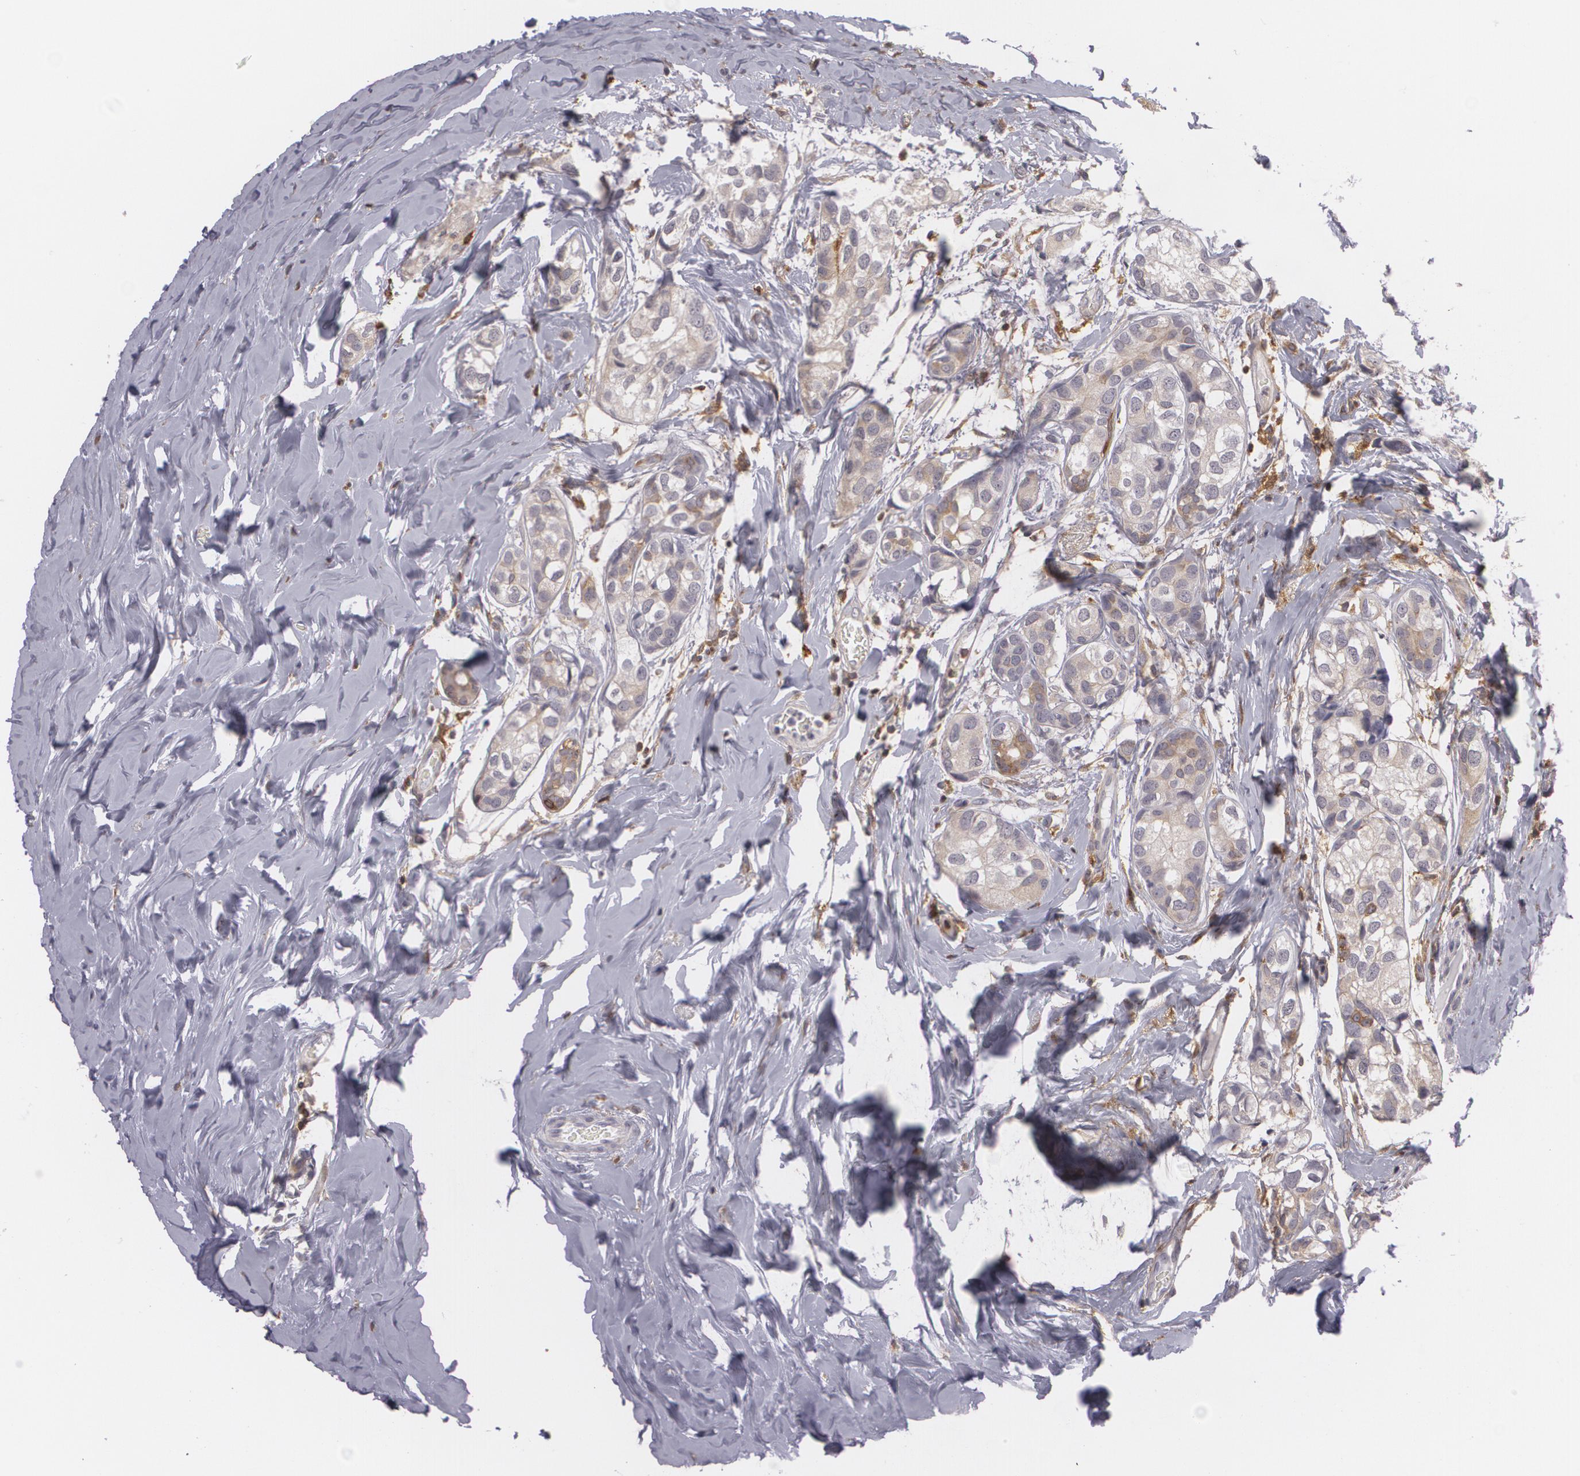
{"staining": {"intensity": "weak", "quantity": "25%-75%", "location": "cytoplasmic/membranous"}, "tissue": "breast cancer", "cell_type": "Tumor cells", "image_type": "cancer", "snomed": [{"axis": "morphology", "description": "Duct carcinoma"}, {"axis": "topography", "description": "Breast"}], "caption": "Invasive ductal carcinoma (breast) stained with a protein marker shows weak staining in tumor cells.", "gene": "BIN1", "patient": {"sex": "female", "age": 68}}